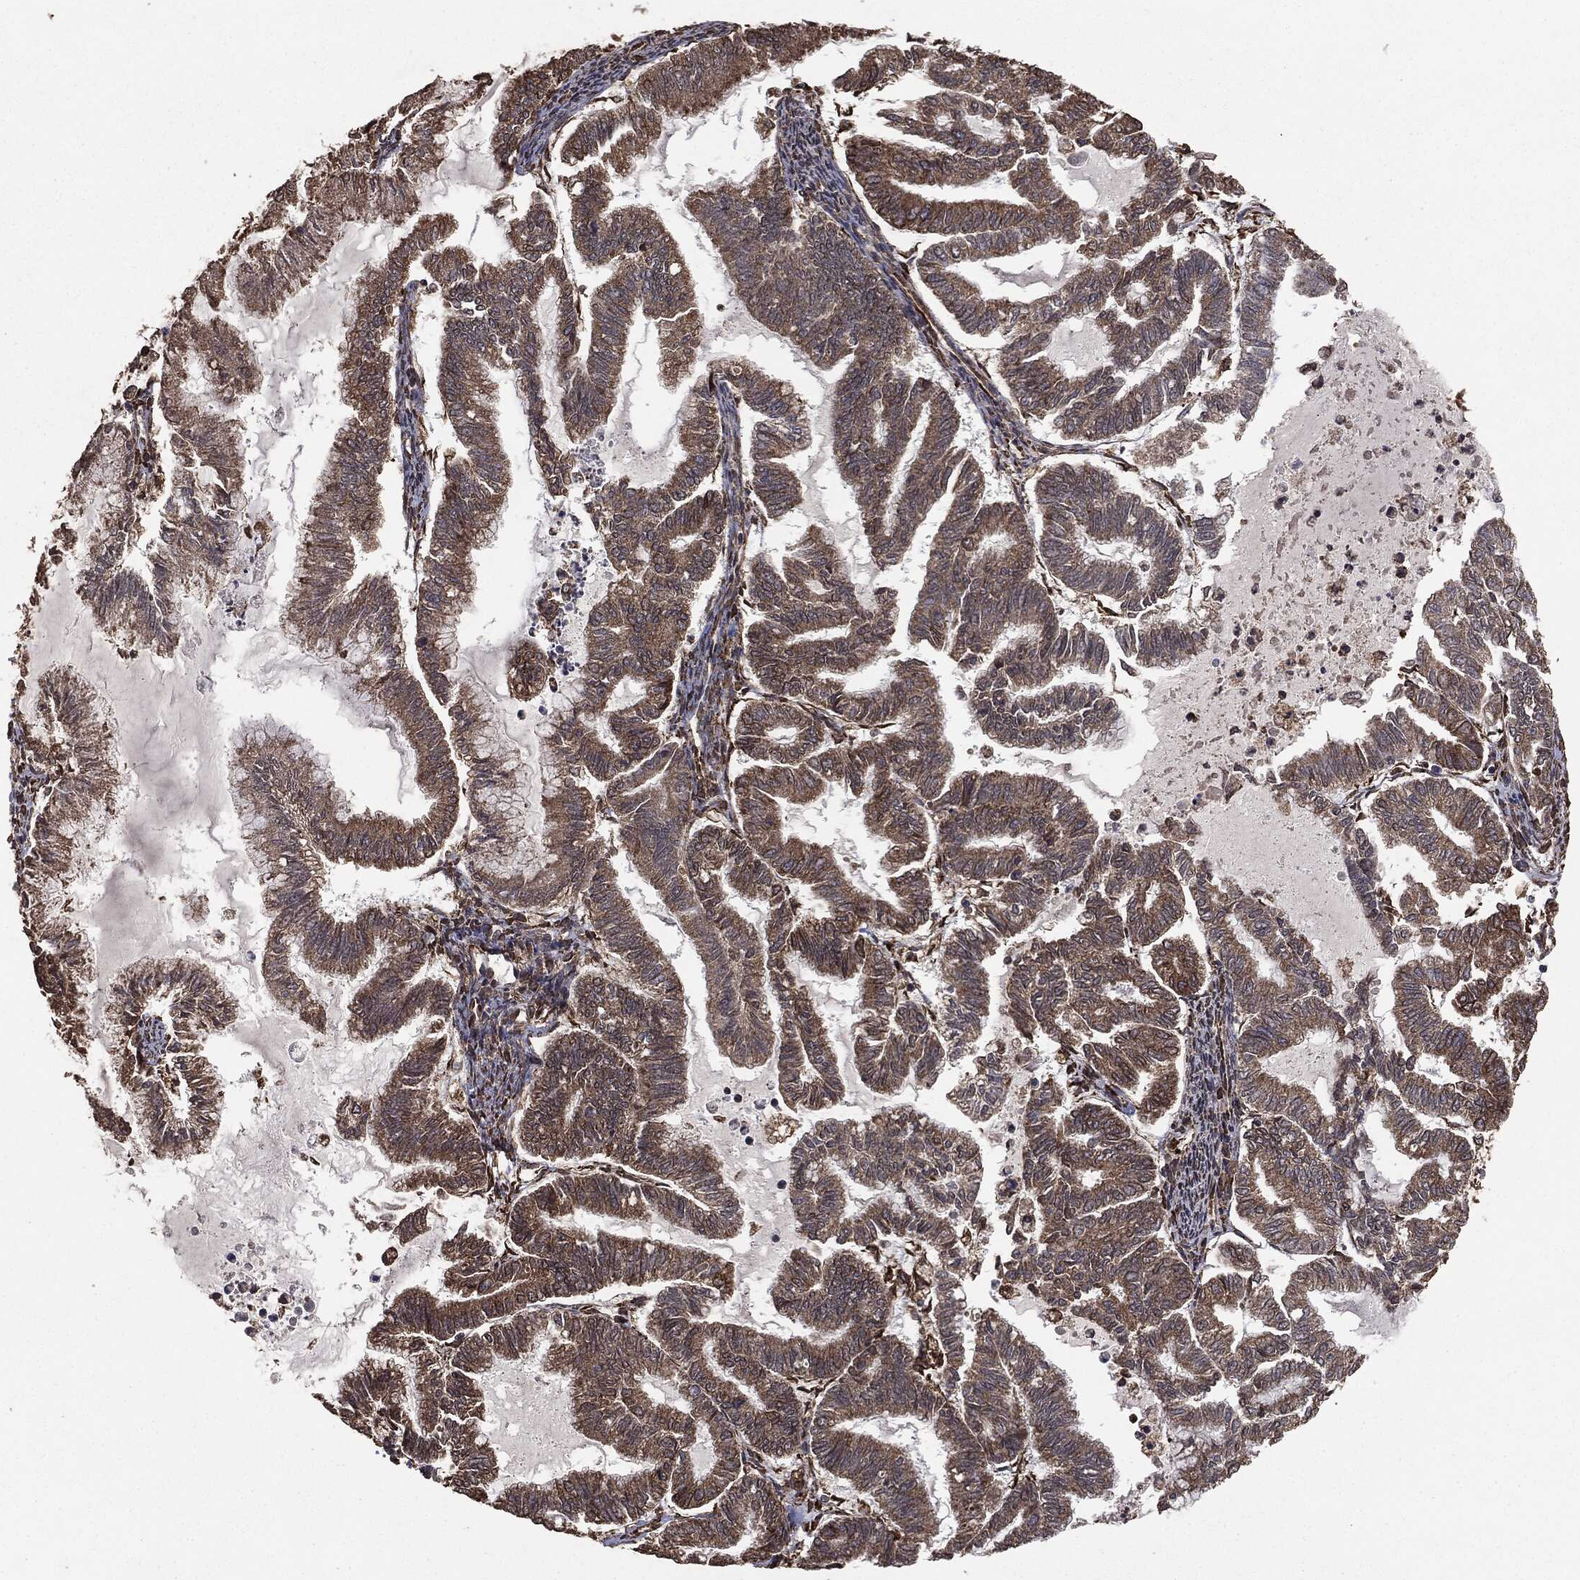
{"staining": {"intensity": "moderate", "quantity": ">75%", "location": "cytoplasmic/membranous"}, "tissue": "endometrial cancer", "cell_type": "Tumor cells", "image_type": "cancer", "snomed": [{"axis": "morphology", "description": "Adenocarcinoma, NOS"}, {"axis": "topography", "description": "Endometrium"}], "caption": "Moderate cytoplasmic/membranous staining is present in about >75% of tumor cells in endometrial adenocarcinoma. (Brightfield microscopy of DAB IHC at high magnification).", "gene": "MTOR", "patient": {"sex": "female", "age": 79}}